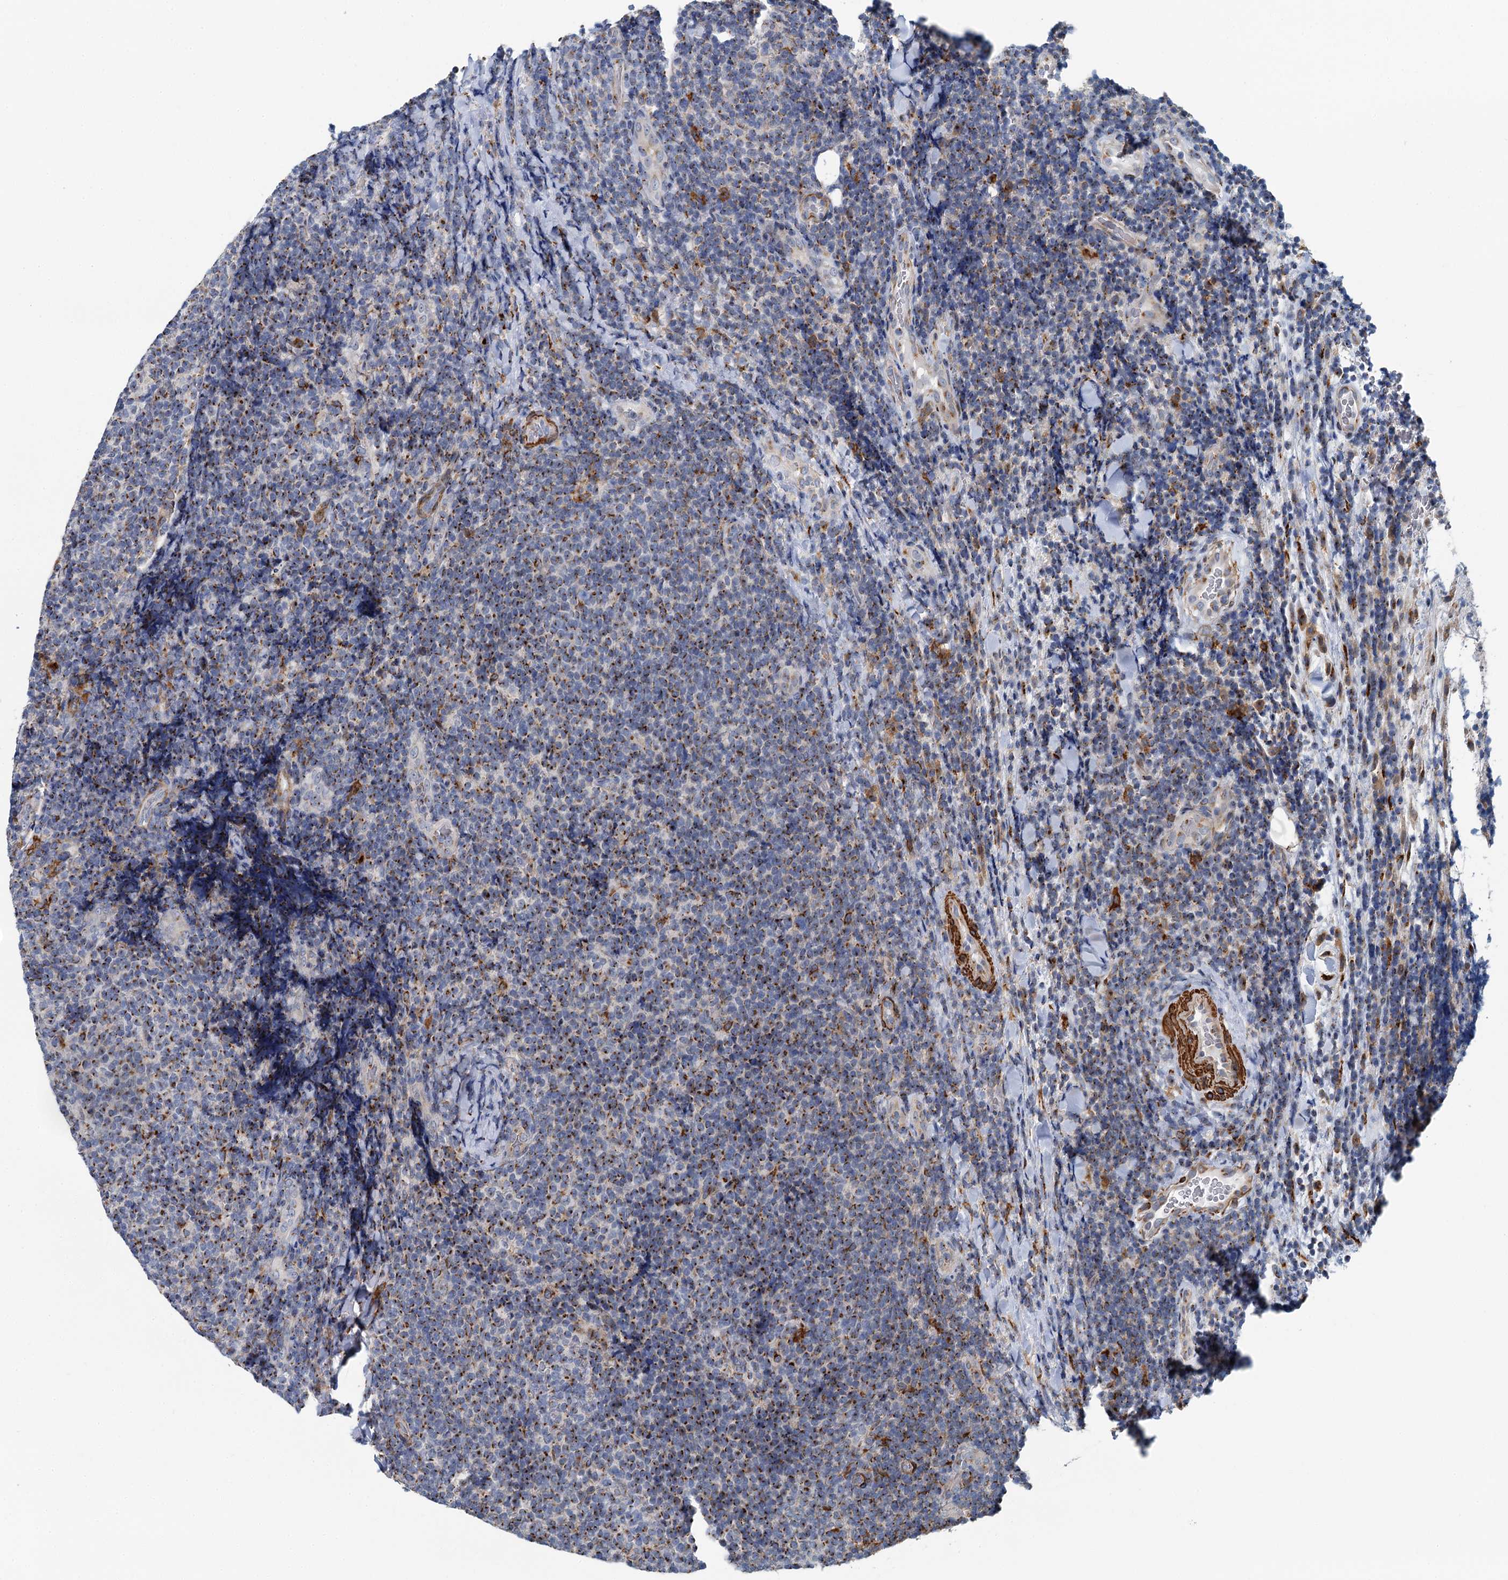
{"staining": {"intensity": "strong", "quantity": "25%-75%", "location": "cytoplasmic/membranous"}, "tissue": "lymphoma", "cell_type": "Tumor cells", "image_type": "cancer", "snomed": [{"axis": "morphology", "description": "Malignant lymphoma, non-Hodgkin's type, Low grade"}, {"axis": "topography", "description": "Lymph node"}], "caption": "Strong cytoplasmic/membranous positivity is identified in about 25%-75% of tumor cells in malignant lymphoma, non-Hodgkin's type (low-grade). The staining is performed using DAB brown chromogen to label protein expression. The nuclei are counter-stained blue using hematoxylin.", "gene": "BET1L", "patient": {"sex": "male", "age": 66}}